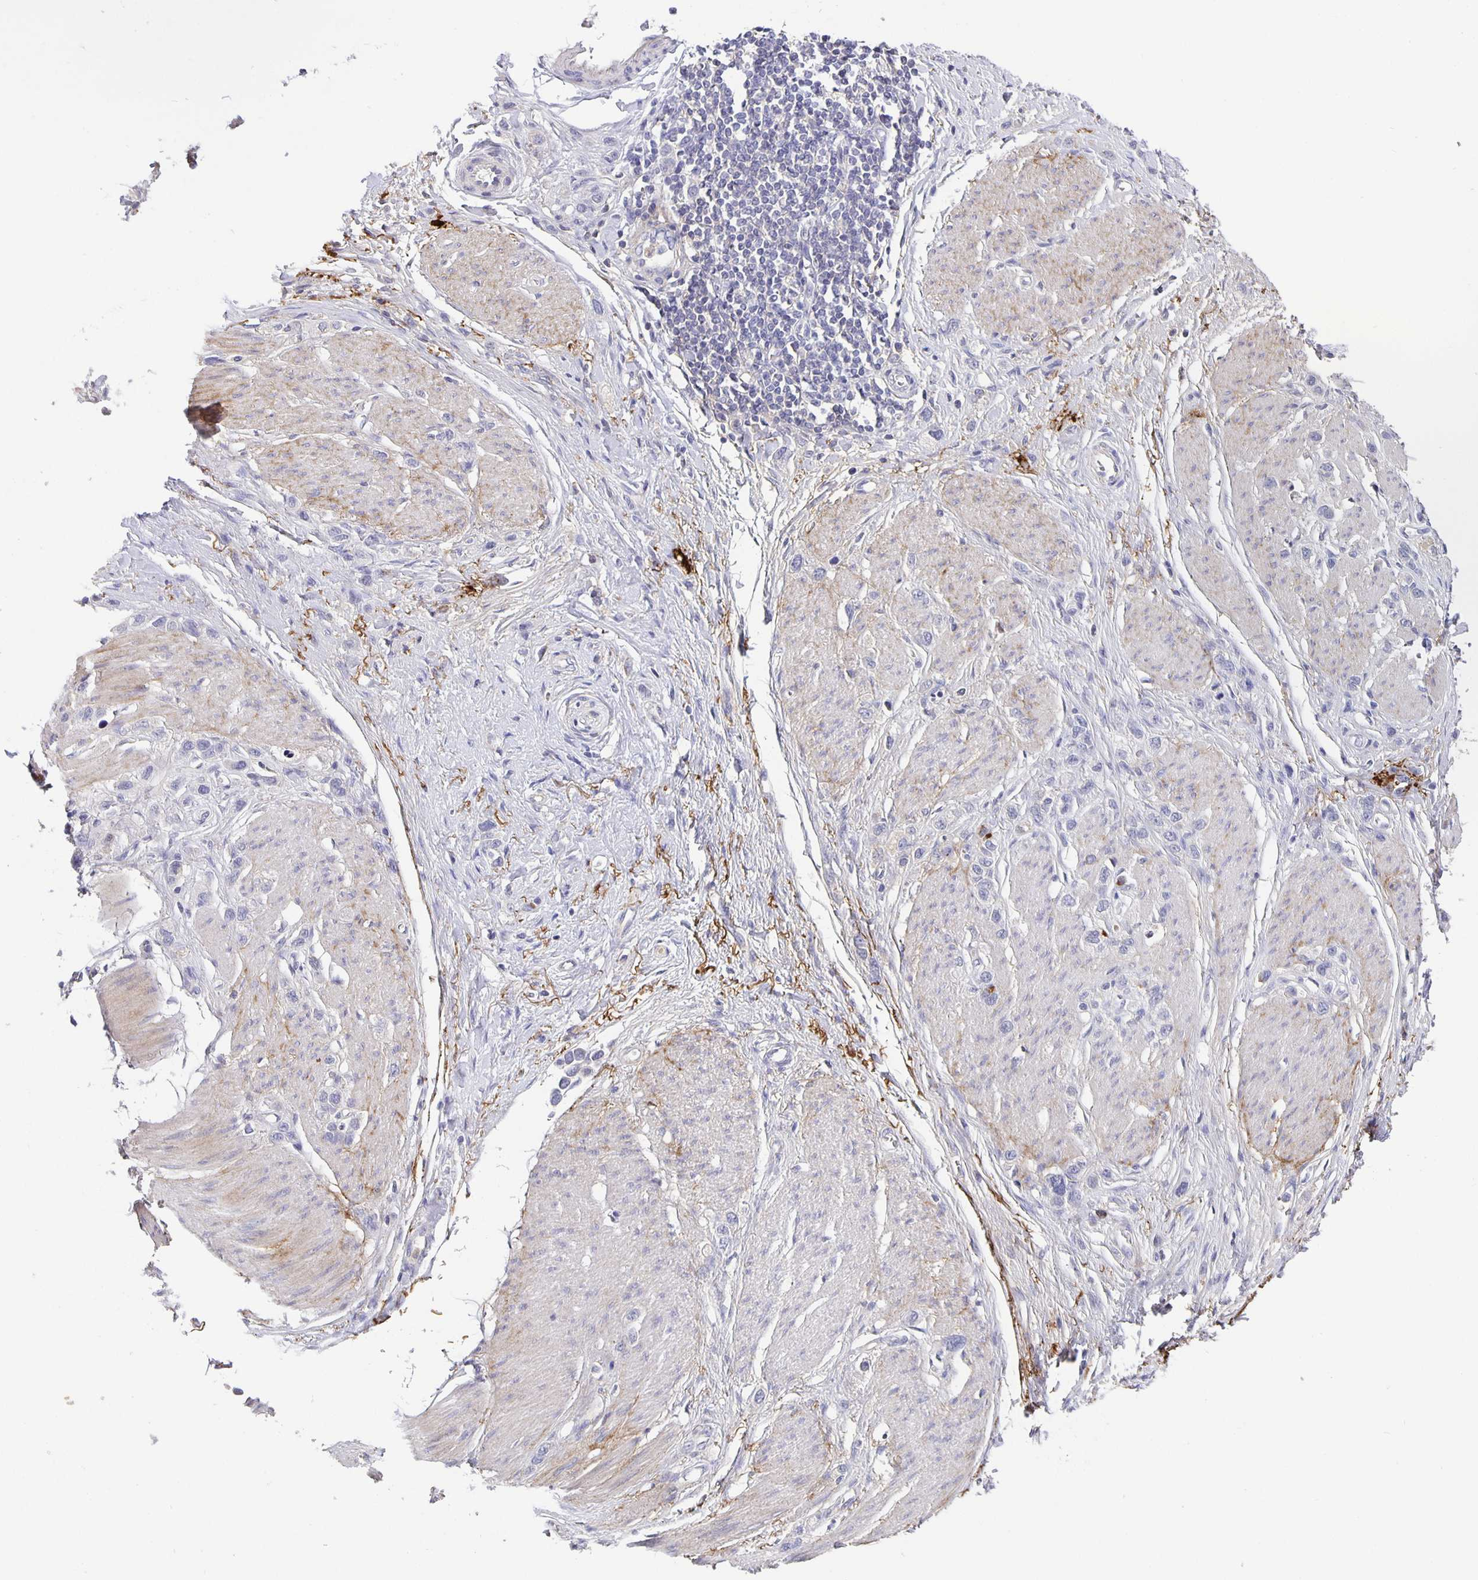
{"staining": {"intensity": "strong", "quantity": "<25%", "location": "cytoplasmic/membranous"}, "tissue": "stomach cancer", "cell_type": "Tumor cells", "image_type": "cancer", "snomed": [{"axis": "morphology", "description": "Adenocarcinoma, NOS"}, {"axis": "topography", "description": "Stomach"}], "caption": "Protein staining of stomach adenocarcinoma tissue shows strong cytoplasmic/membranous staining in approximately <25% of tumor cells. (DAB (3,3'-diaminobenzidine) IHC with brightfield microscopy, high magnification).", "gene": "GDF15", "patient": {"sex": "female", "age": 65}}